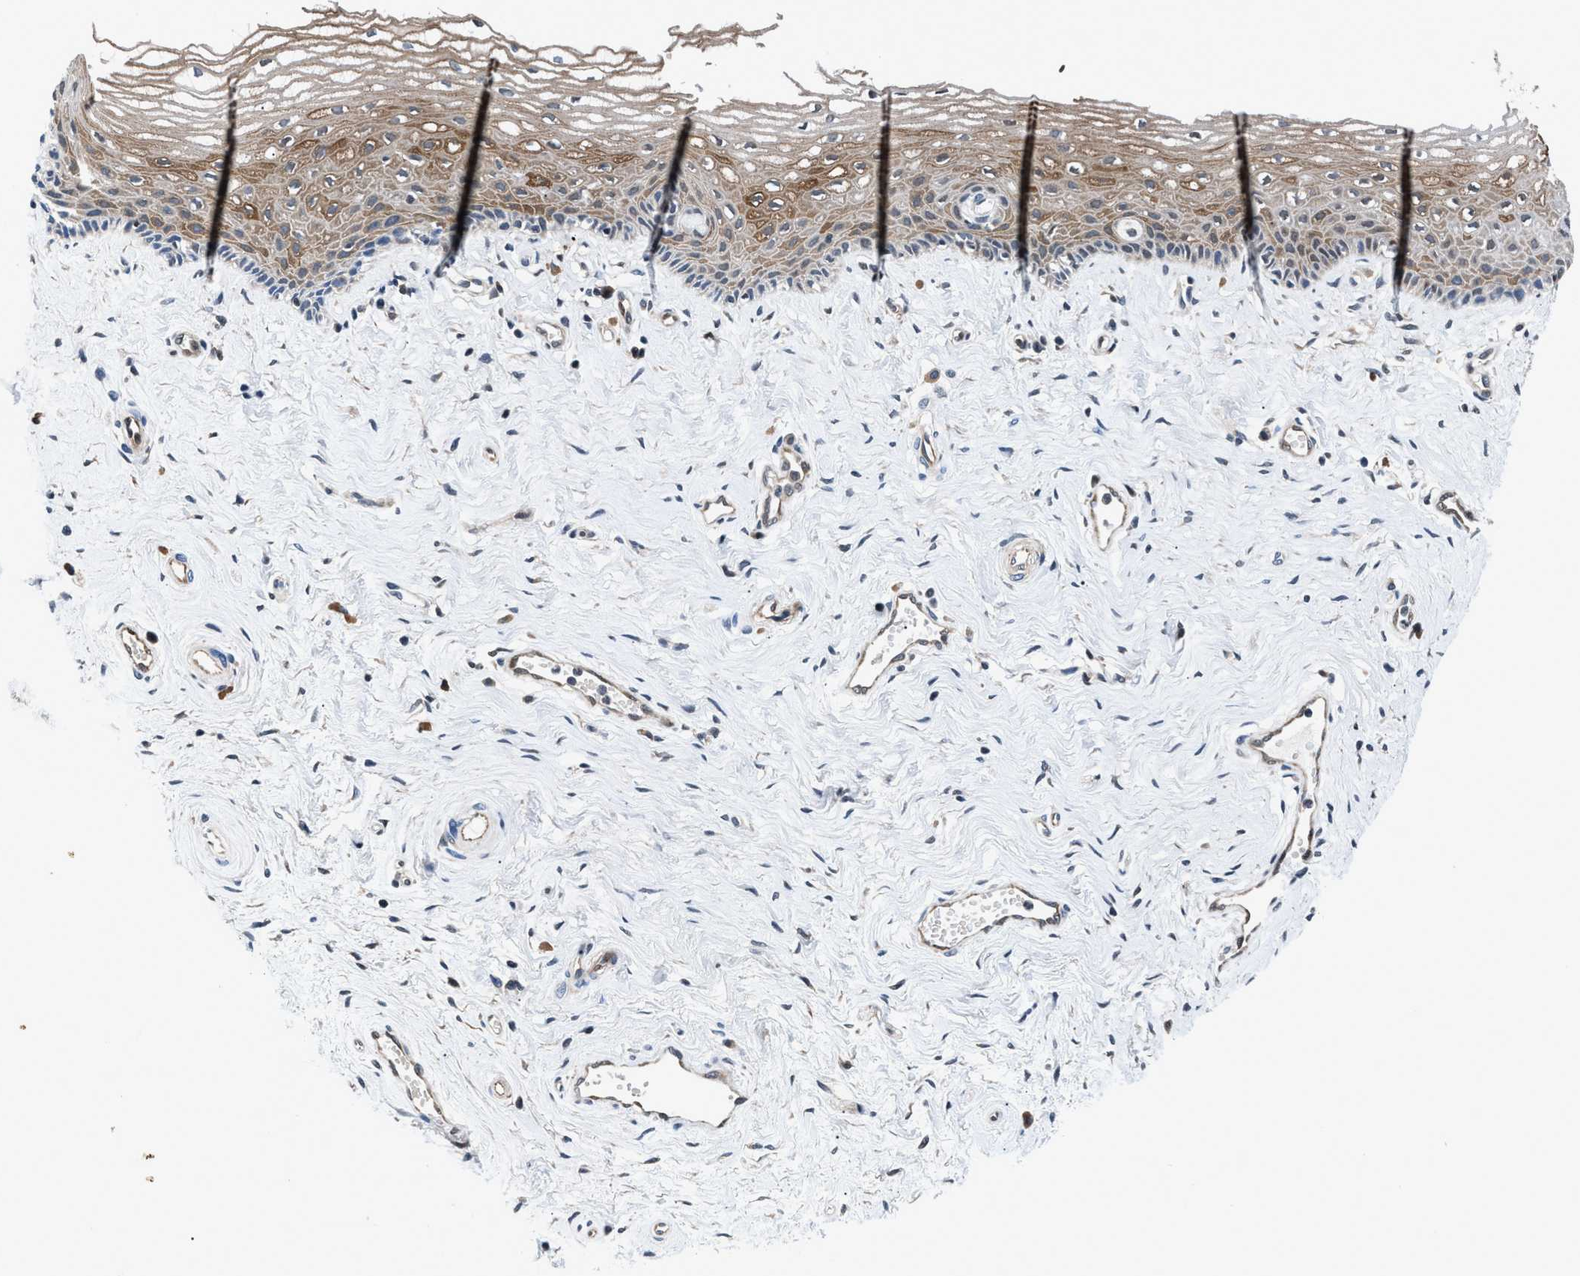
{"staining": {"intensity": "moderate", "quantity": "25%-75%", "location": "cytoplasmic/membranous"}, "tissue": "vagina", "cell_type": "Squamous epithelial cells", "image_type": "normal", "snomed": [{"axis": "morphology", "description": "Normal tissue, NOS"}, {"axis": "topography", "description": "Vagina"}], "caption": "Immunohistochemical staining of unremarkable vagina displays medium levels of moderate cytoplasmic/membranous positivity in about 25%-75% of squamous epithelial cells.", "gene": "PRPSAP2", "patient": {"sex": "female", "age": 46}}